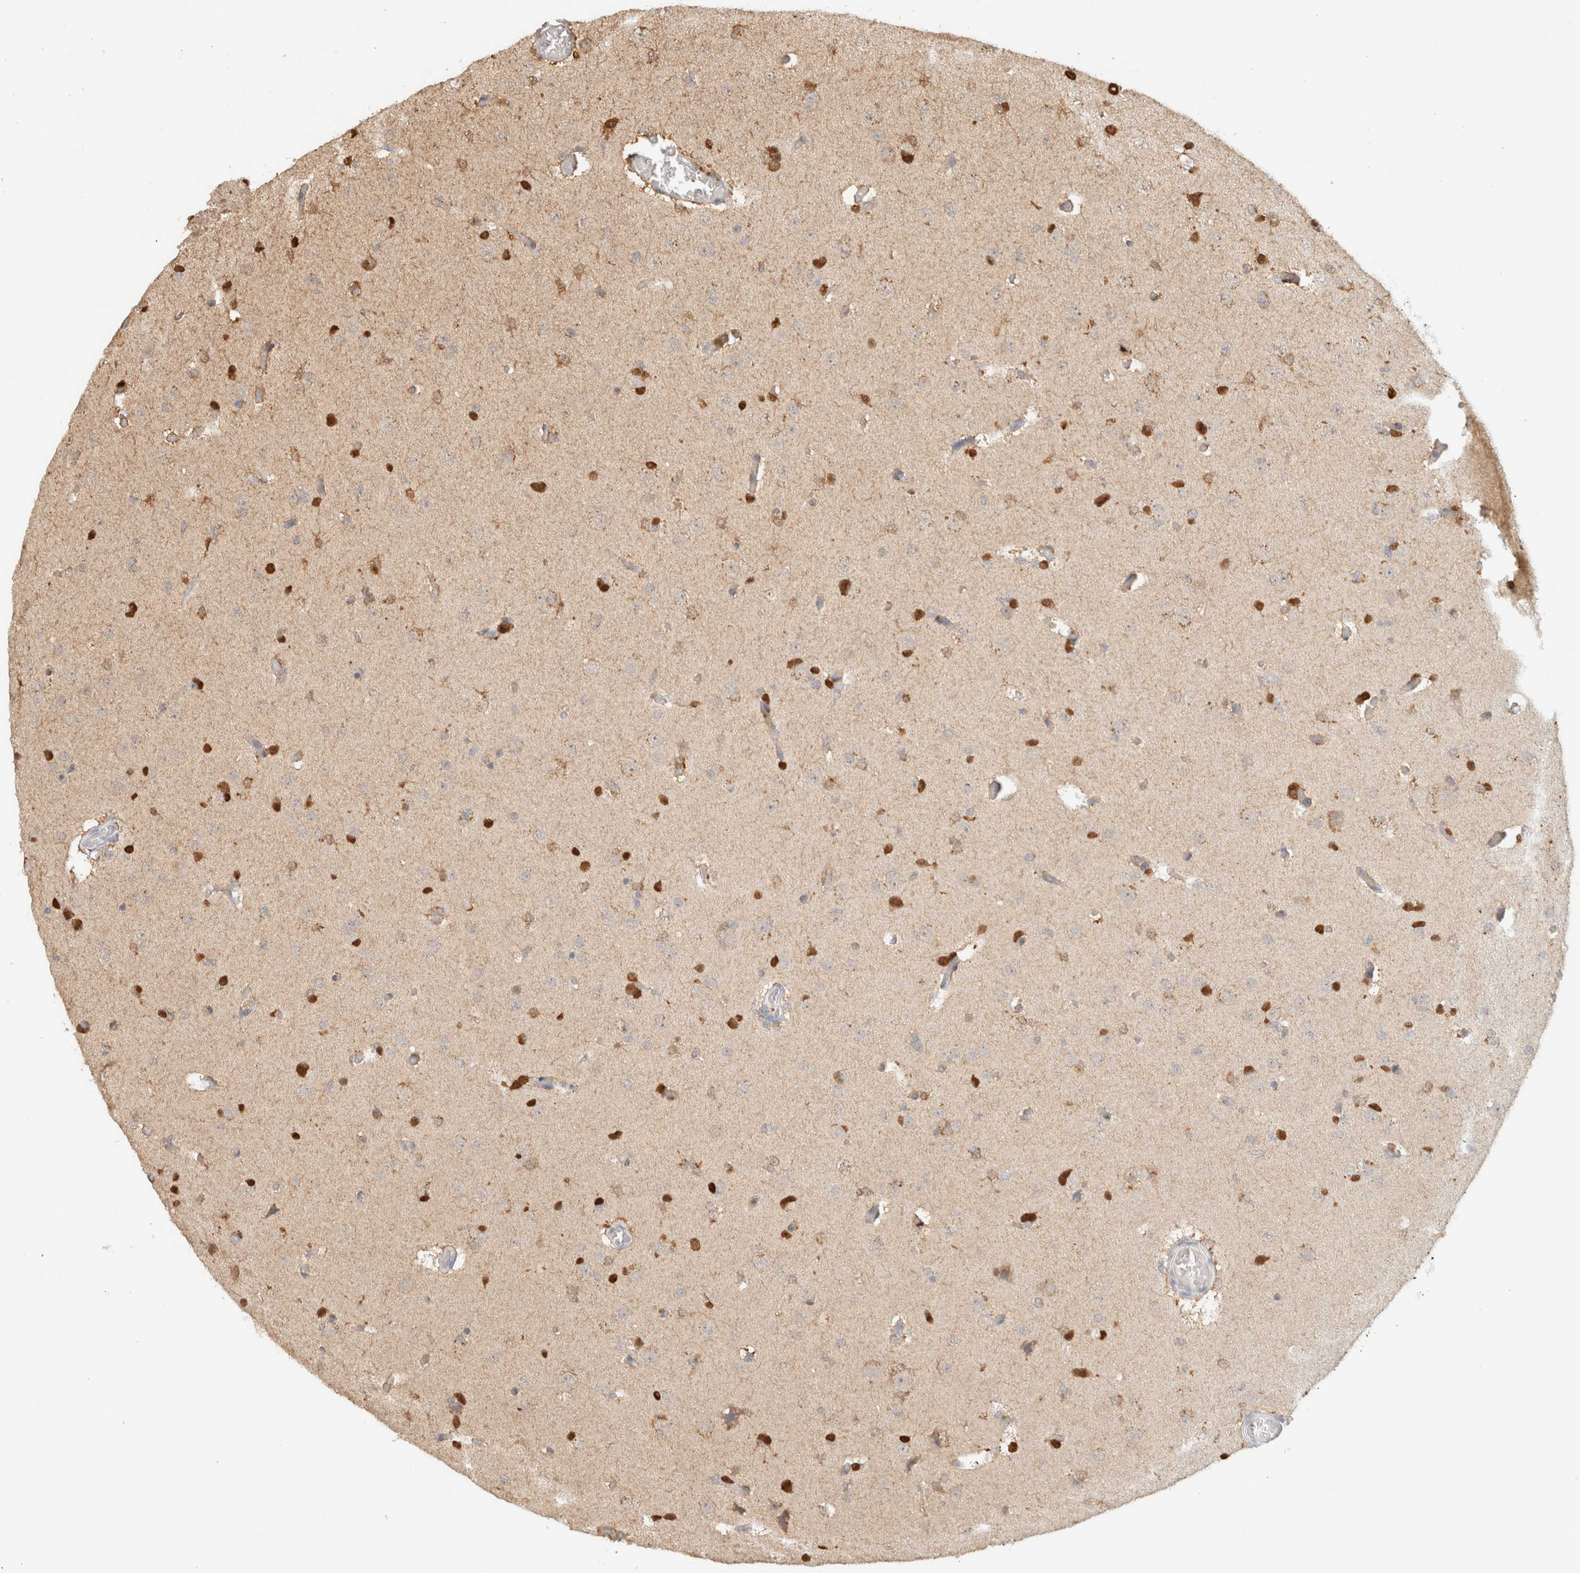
{"staining": {"intensity": "moderate", "quantity": "<25%", "location": "cytoplasmic/membranous"}, "tissue": "glioma", "cell_type": "Tumor cells", "image_type": "cancer", "snomed": [{"axis": "morphology", "description": "Glioma, malignant, High grade"}, {"axis": "topography", "description": "Cerebral cortex"}], "caption": "Brown immunohistochemical staining in human glioma shows moderate cytoplasmic/membranous staining in about <25% of tumor cells.", "gene": "CA13", "patient": {"sex": "female", "age": 36}}